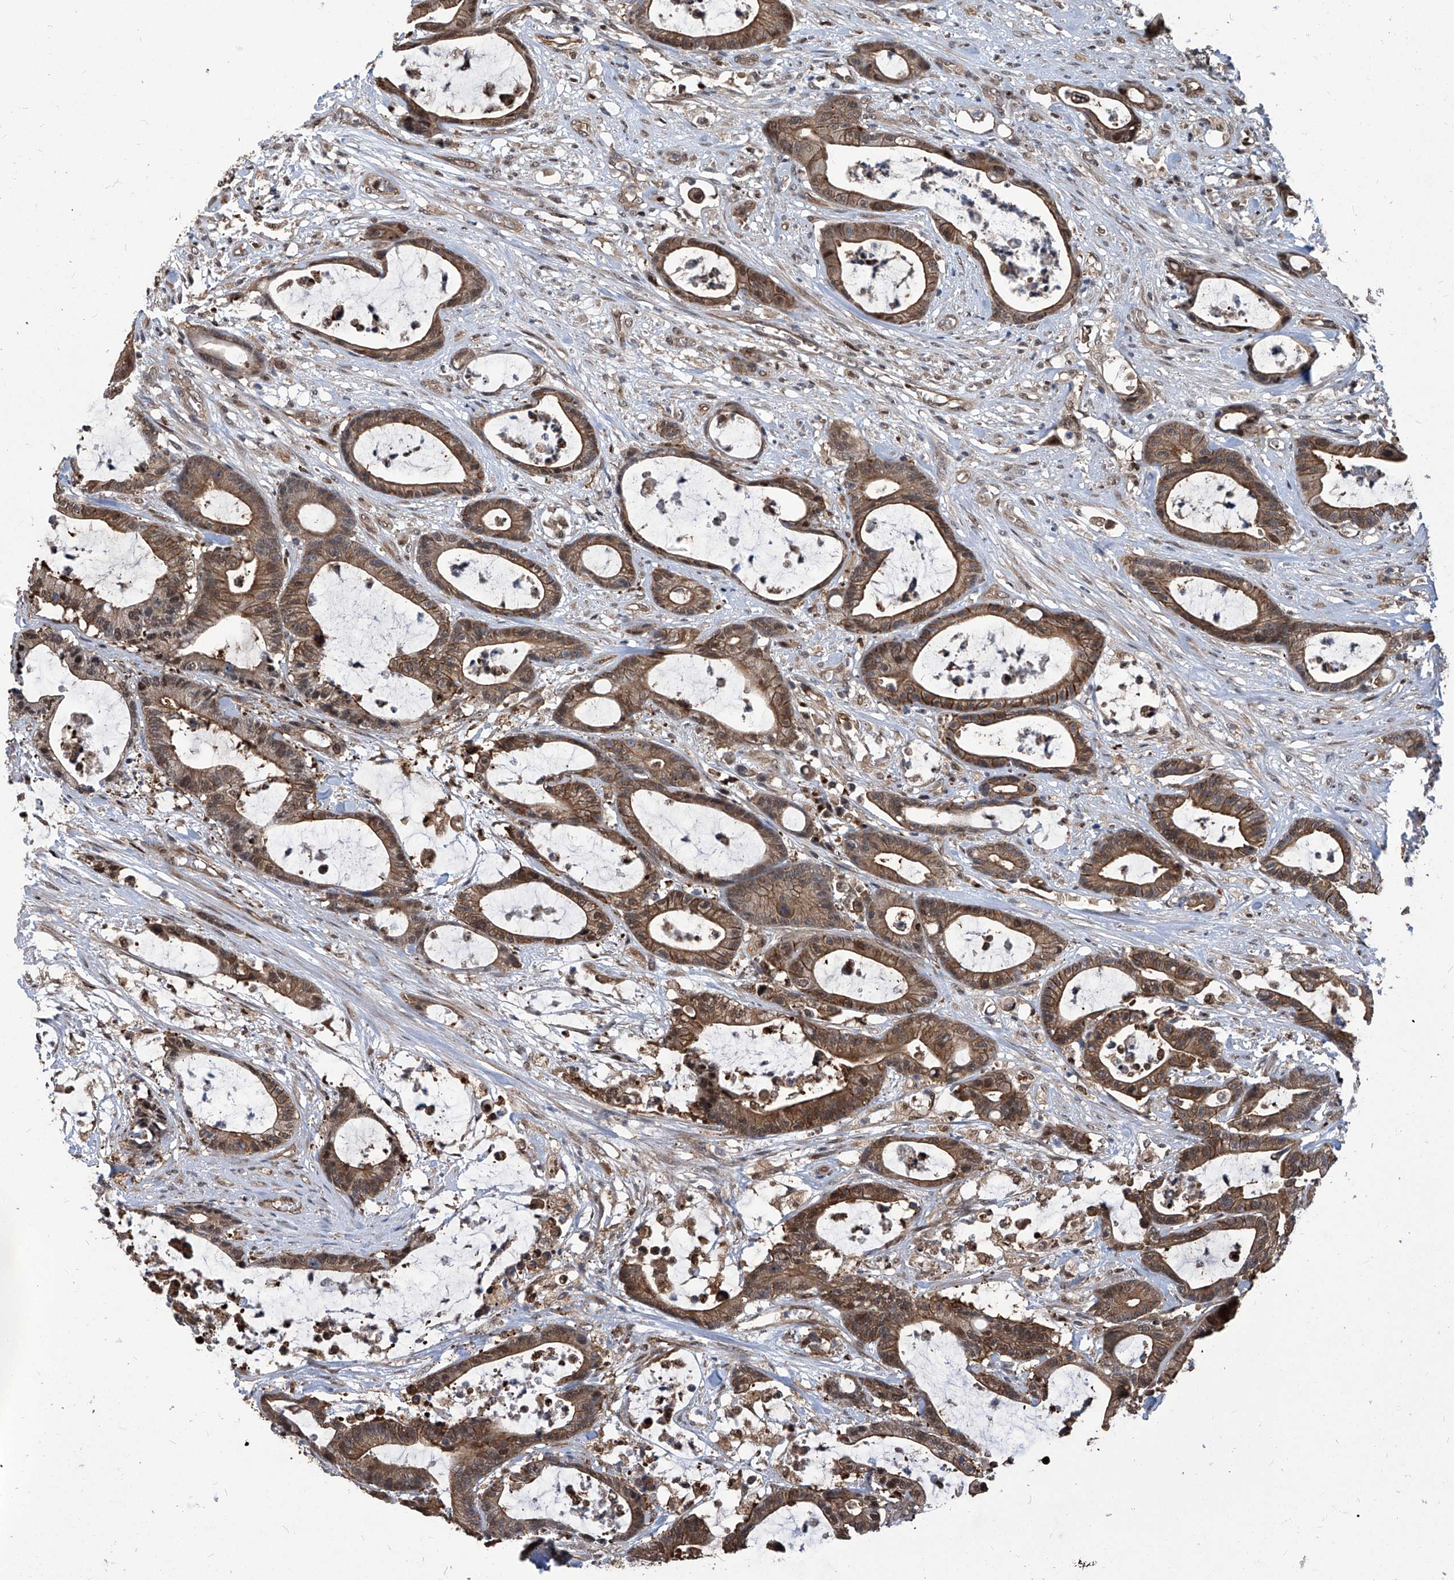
{"staining": {"intensity": "moderate", "quantity": ">75%", "location": "cytoplasmic/membranous"}, "tissue": "colorectal cancer", "cell_type": "Tumor cells", "image_type": "cancer", "snomed": [{"axis": "morphology", "description": "Adenocarcinoma, NOS"}, {"axis": "topography", "description": "Colon"}], "caption": "Protein staining shows moderate cytoplasmic/membranous staining in about >75% of tumor cells in colorectal cancer (adenocarcinoma). (DAB IHC, brown staining for protein, blue staining for nuclei).", "gene": "PSMB1", "patient": {"sex": "female", "age": 84}}